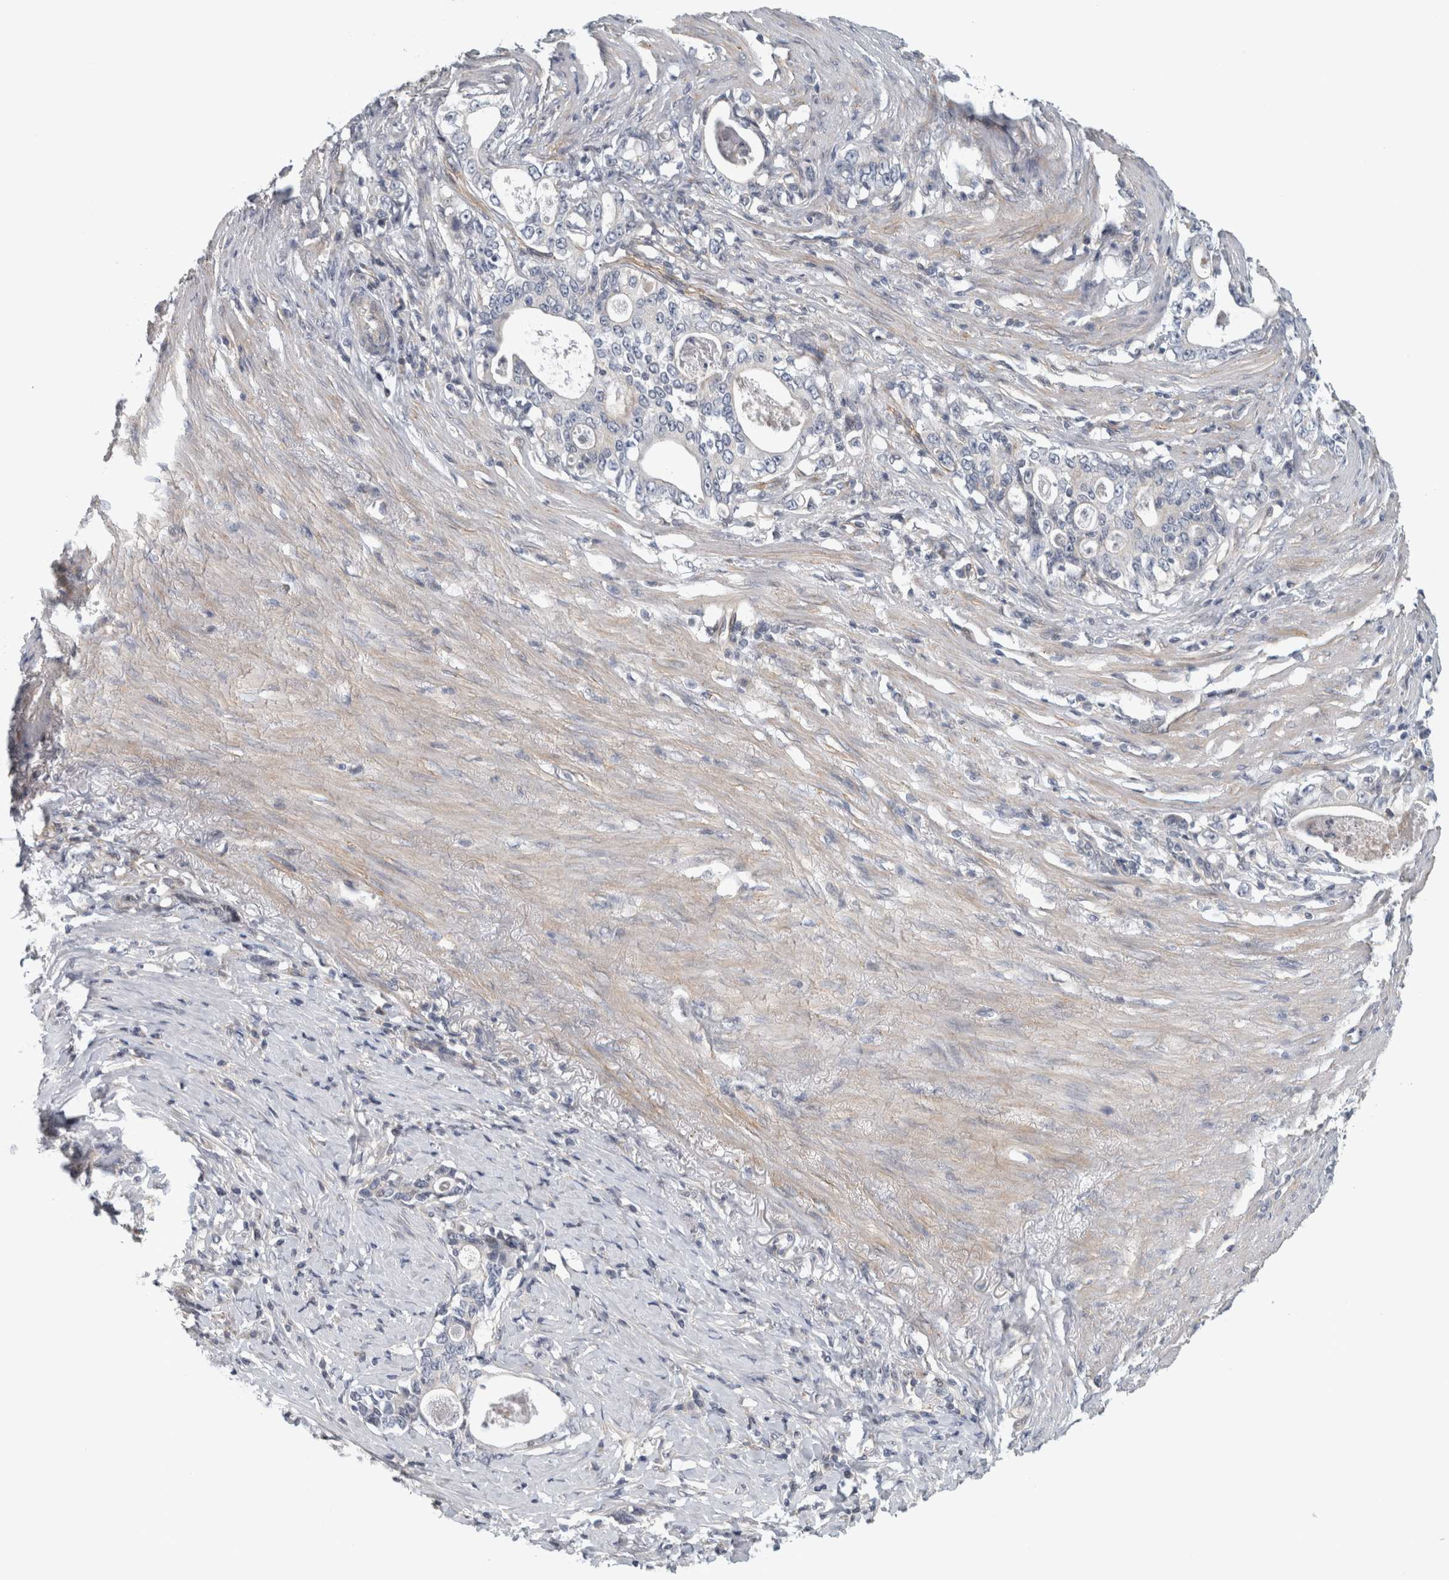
{"staining": {"intensity": "negative", "quantity": "none", "location": "none"}, "tissue": "stomach cancer", "cell_type": "Tumor cells", "image_type": "cancer", "snomed": [{"axis": "morphology", "description": "Adenocarcinoma, NOS"}, {"axis": "topography", "description": "Stomach, lower"}], "caption": "The immunohistochemistry histopathology image has no significant positivity in tumor cells of stomach cancer tissue.", "gene": "ZNF804B", "patient": {"sex": "female", "age": 72}}